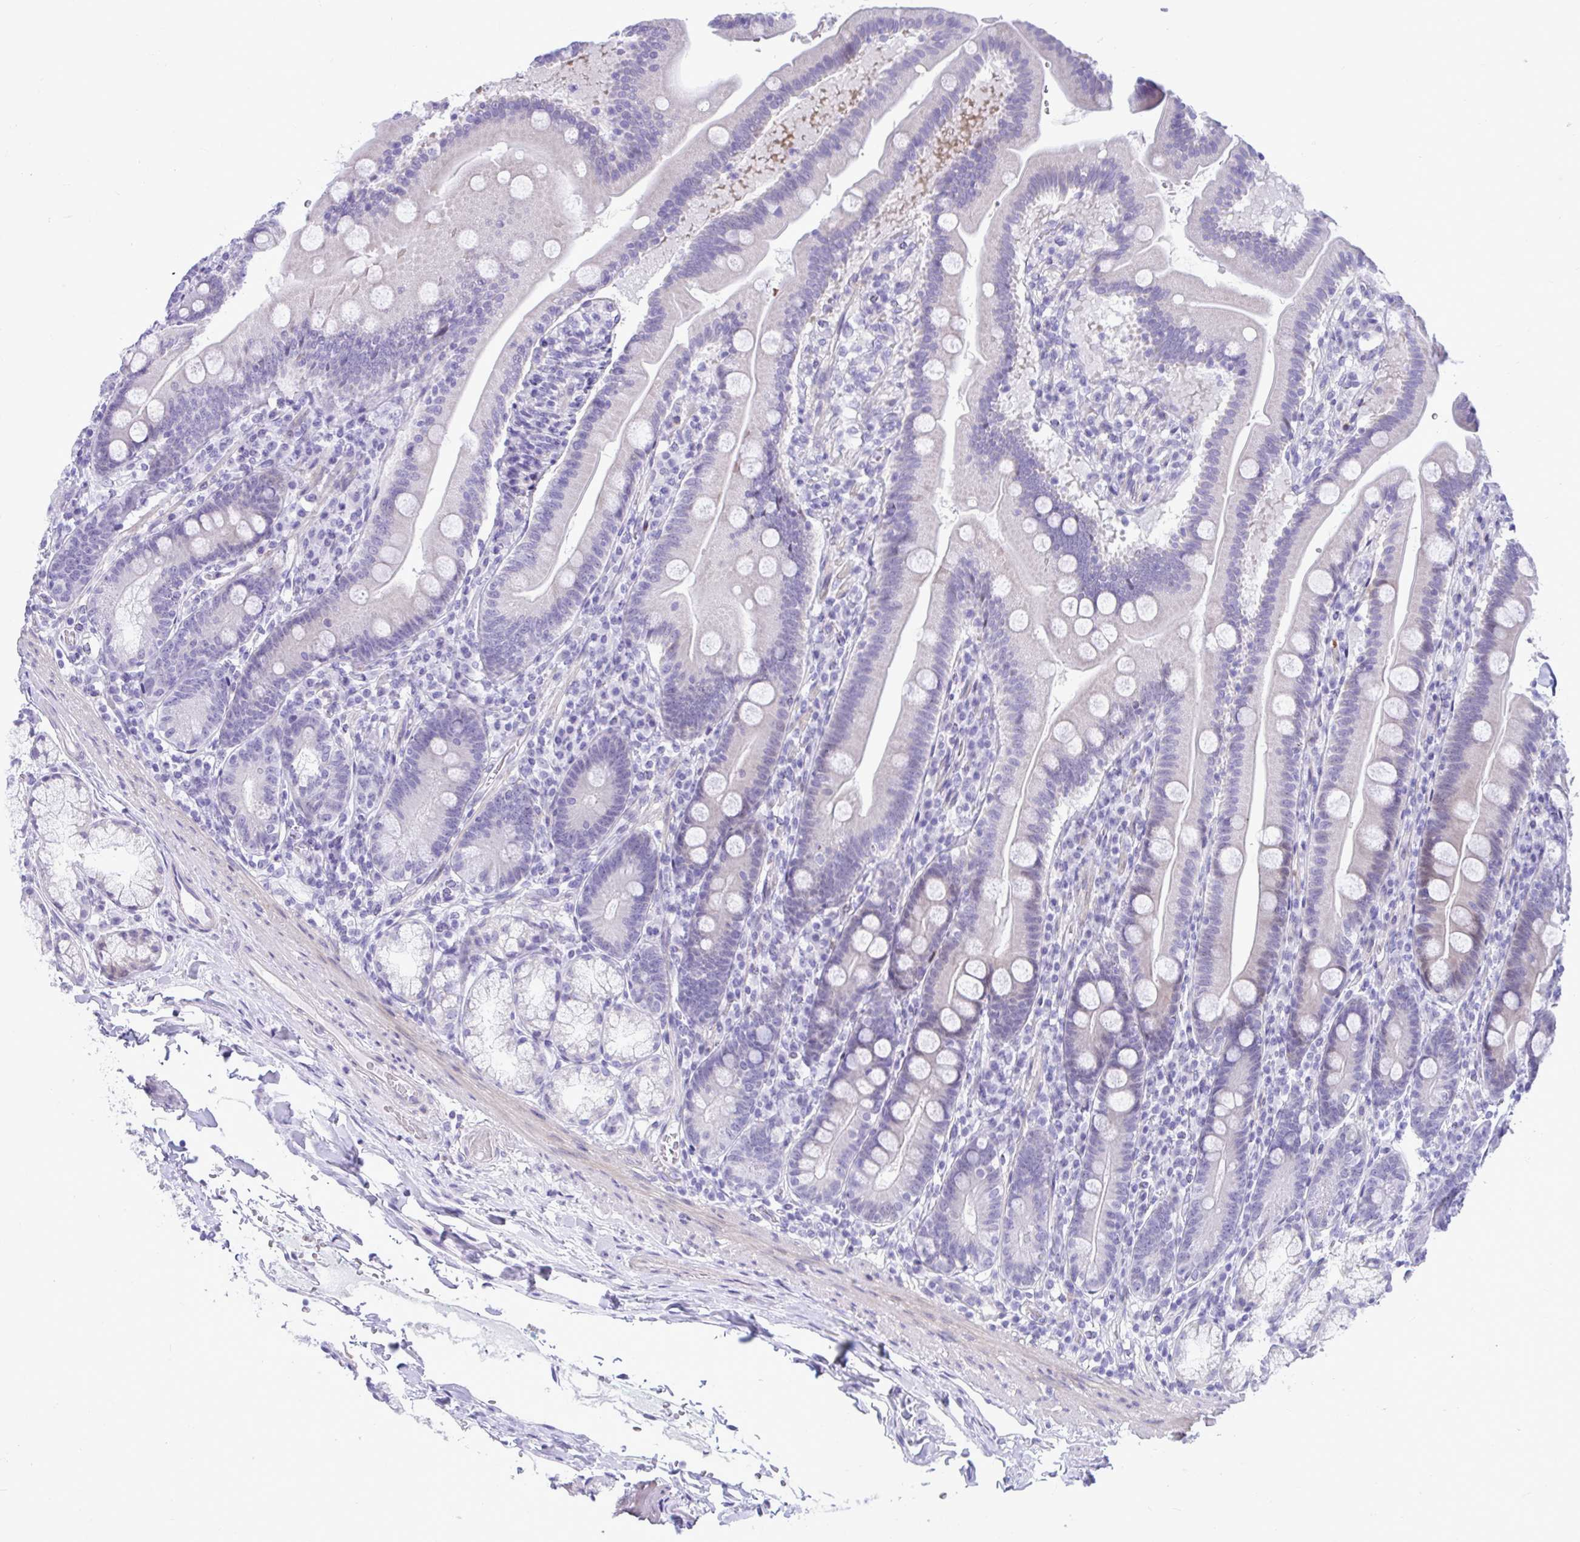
{"staining": {"intensity": "negative", "quantity": "none", "location": "none"}, "tissue": "duodenum", "cell_type": "Glandular cells", "image_type": "normal", "snomed": [{"axis": "morphology", "description": "Normal tissue, NOS"}, {"axis": "topography", "description": "Duodenum"}], "caption": "Immunohistochemistry image of normal duodenum: human duodenum stained with DAB (3,3'-diaminobenzidine) exhibits no significant protein staining in glandular cells.", "gene": "ISL1", "patient": {"sex": "female", "age": 67}}